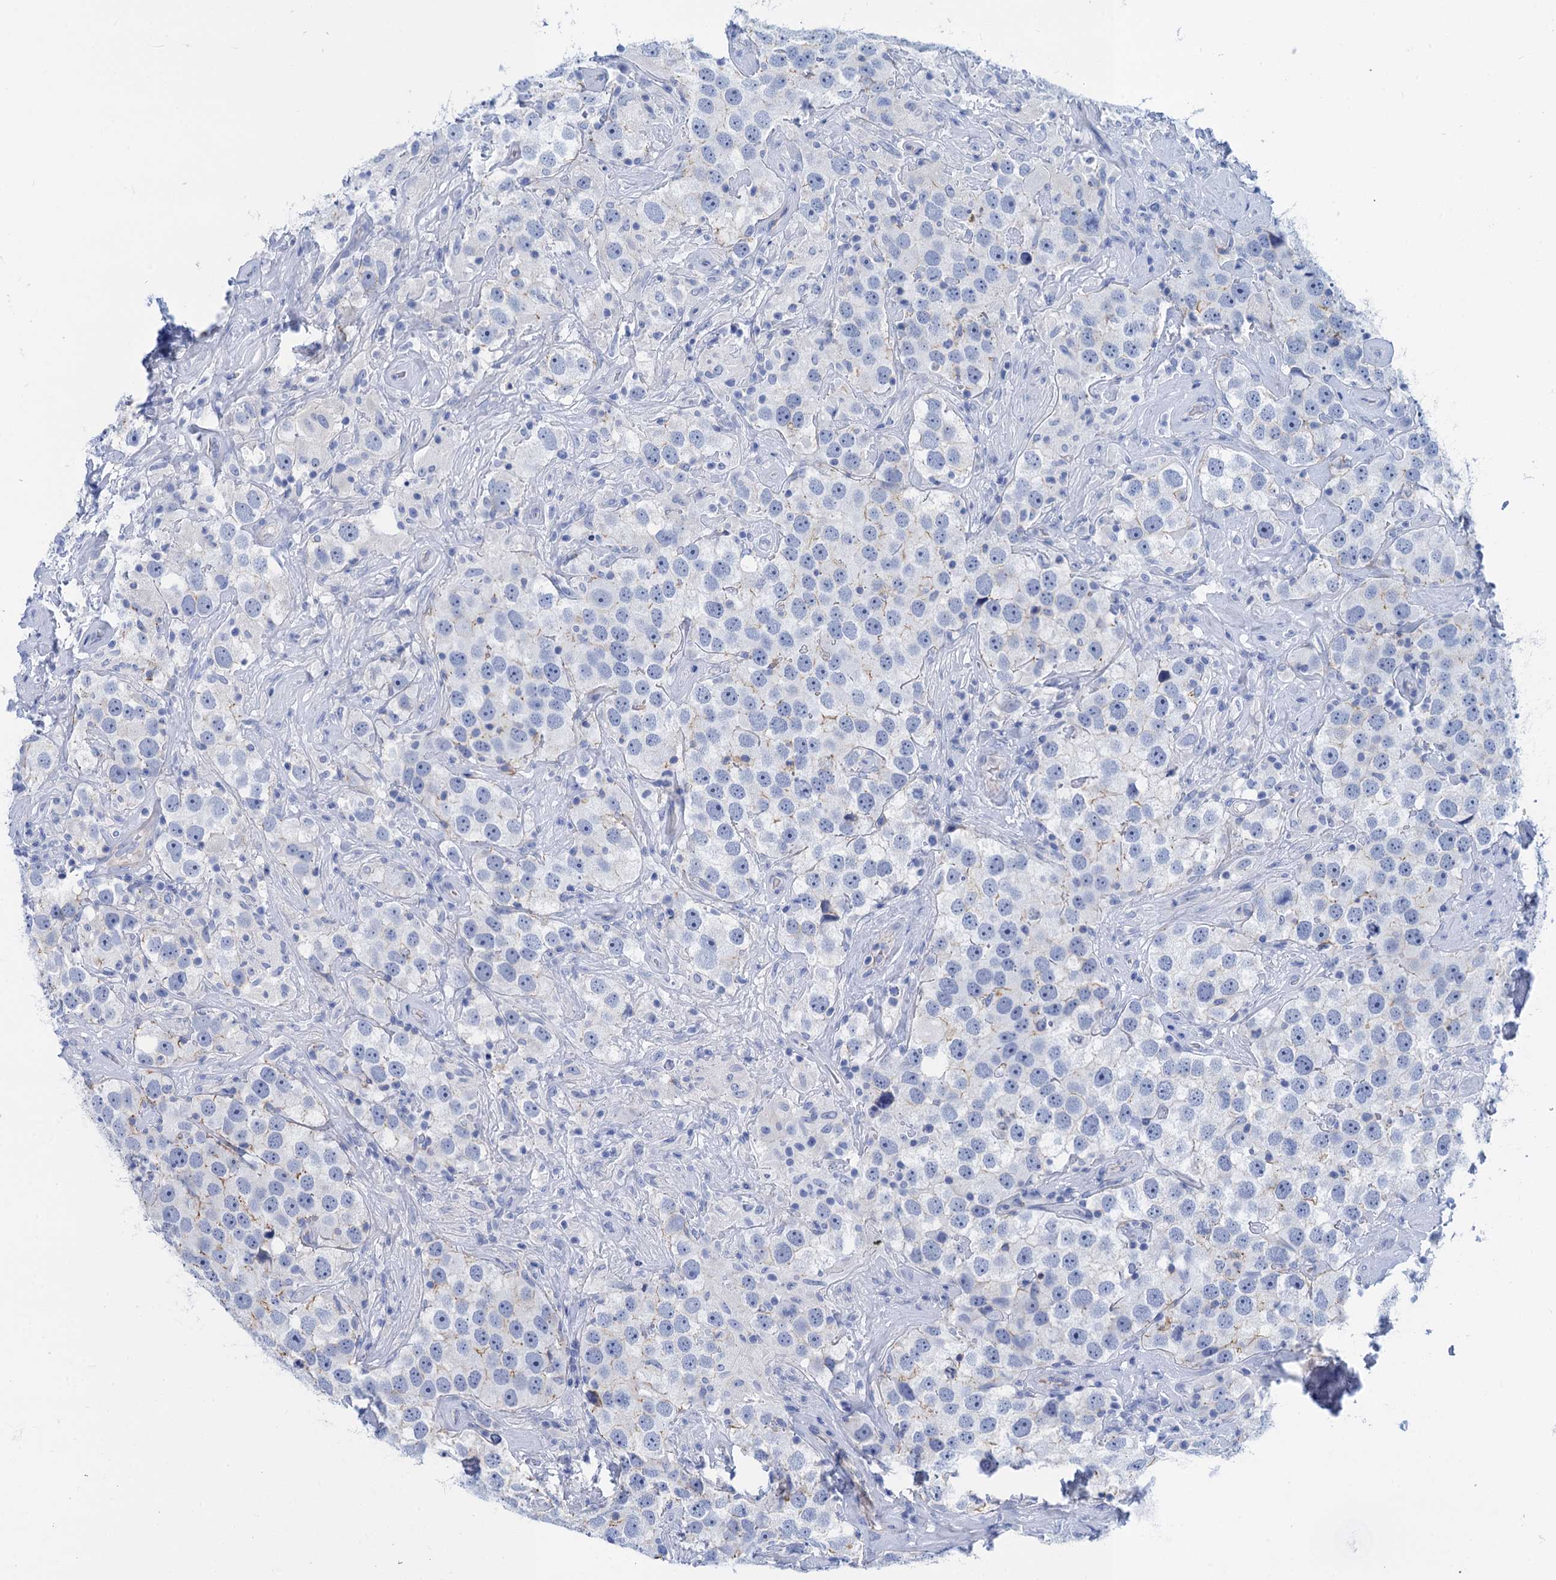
{"staining": {"intensity": "negative", "quantity": "none", "location": "none"}, "tissue": "testis cancer", "cell_type": "Tumor cells", "image_type": "cancer", "snomed": [{"axis": "morphology", "description": "Seminoma, NOS"}, {"axis": "topography", "description": "Testis"}], "caption": "This micrograph is of seminoma (testis) stained with immunohistochemistry to label a protein in brown with the nuclei are counter-stained blue. There is no expression in tumor cells.", "gene": "CALML5", "patient": {"sex": "male", "age": 49}}